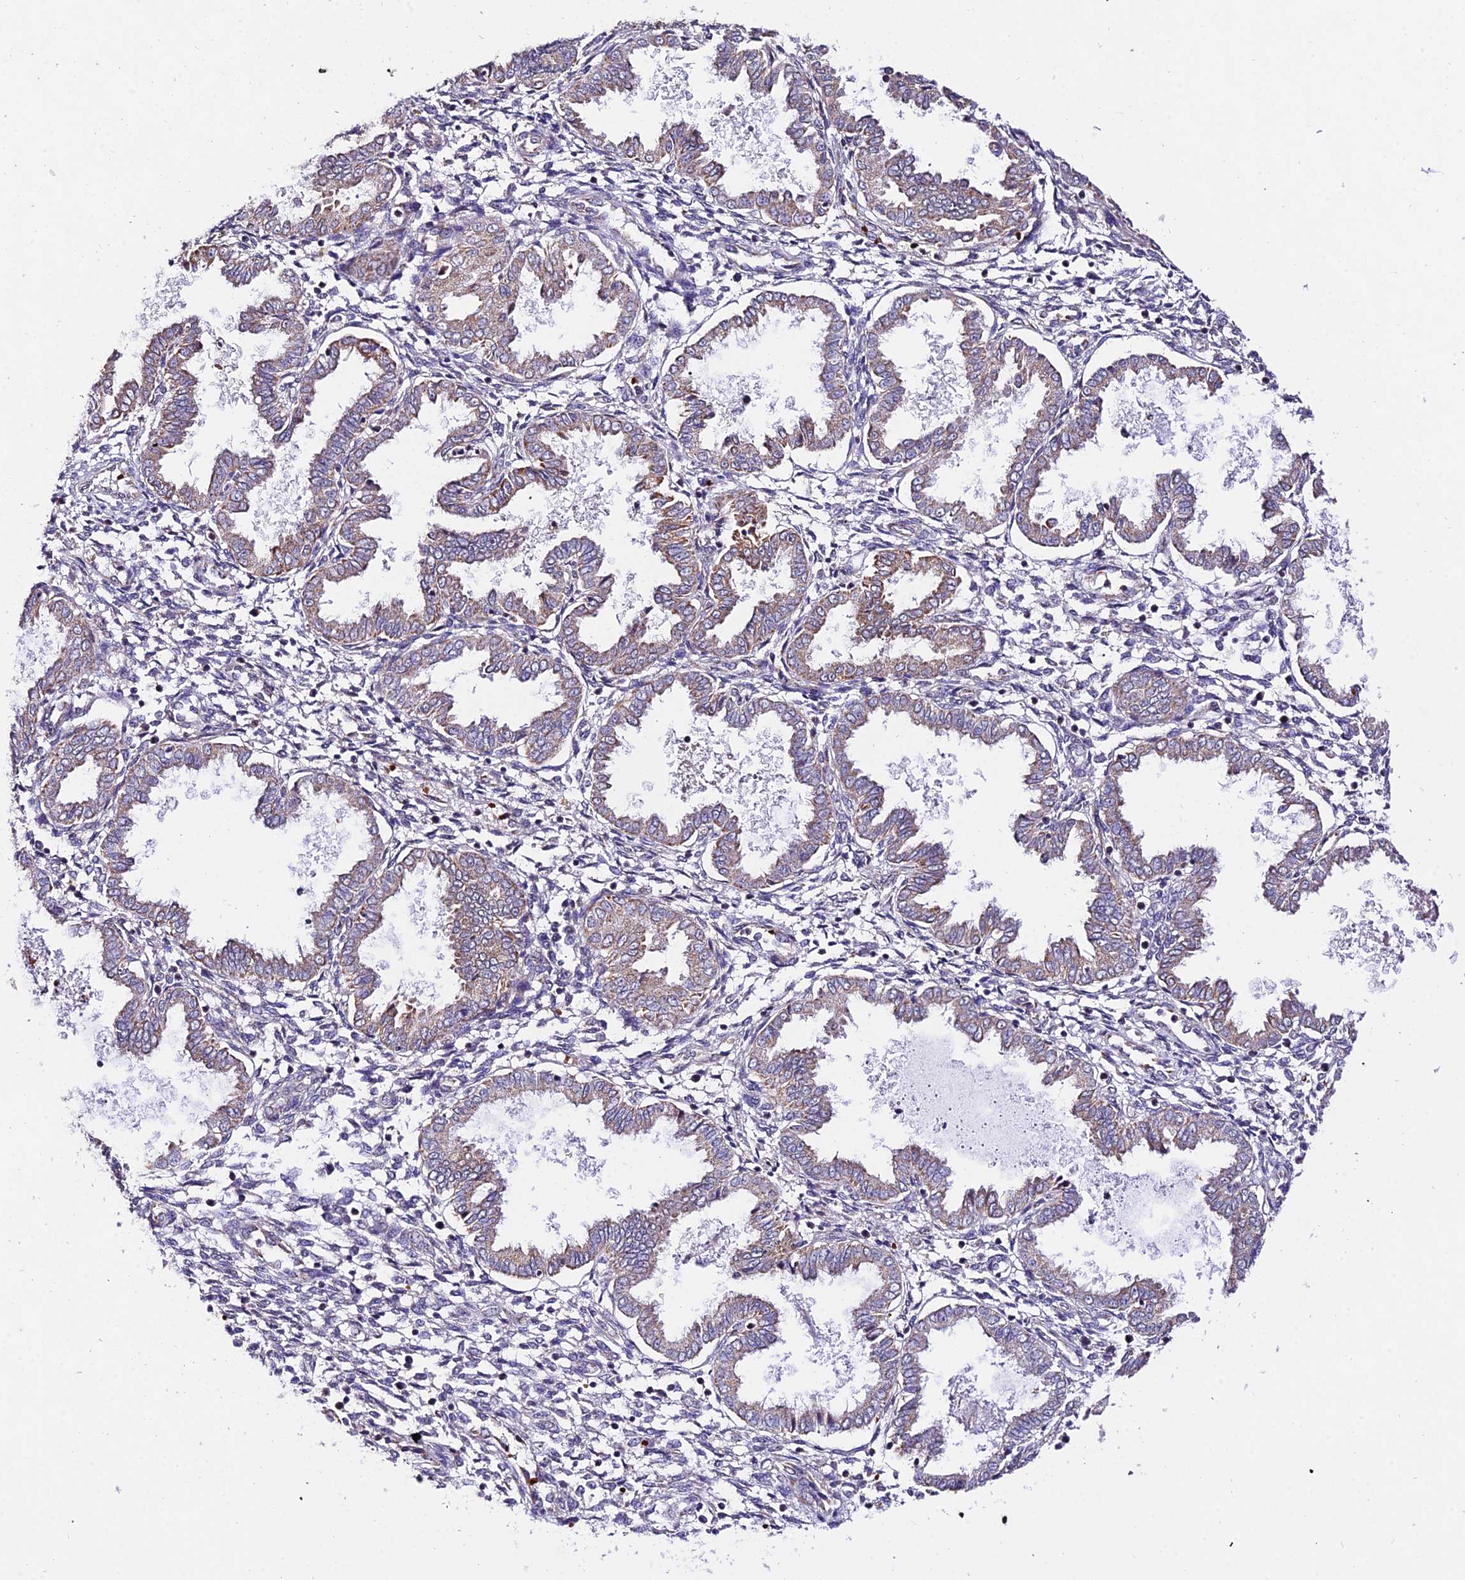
{"staining": {"intensity": "negative", "quantity": "none", "location": "none"}, "tissue": "endometrium", "cell_type": "Cells in endometrial stroma", "image_type": "normal", "snomed": [{"axis": "morphology", "description": "Normal tissue, NOS"}, {"axis": "topography", "description": "Endometrium"}], "caption": "DAB immunohistochemical staining of unremarkable endometrium reveals no significant positivity in cells in endometrial stroma. (Brightfield microscopy of DAB immunohistochemistry (IHC) at high magnification).", "gene": "WDR5B", "patient": {"sex": "female", "age": 33}}